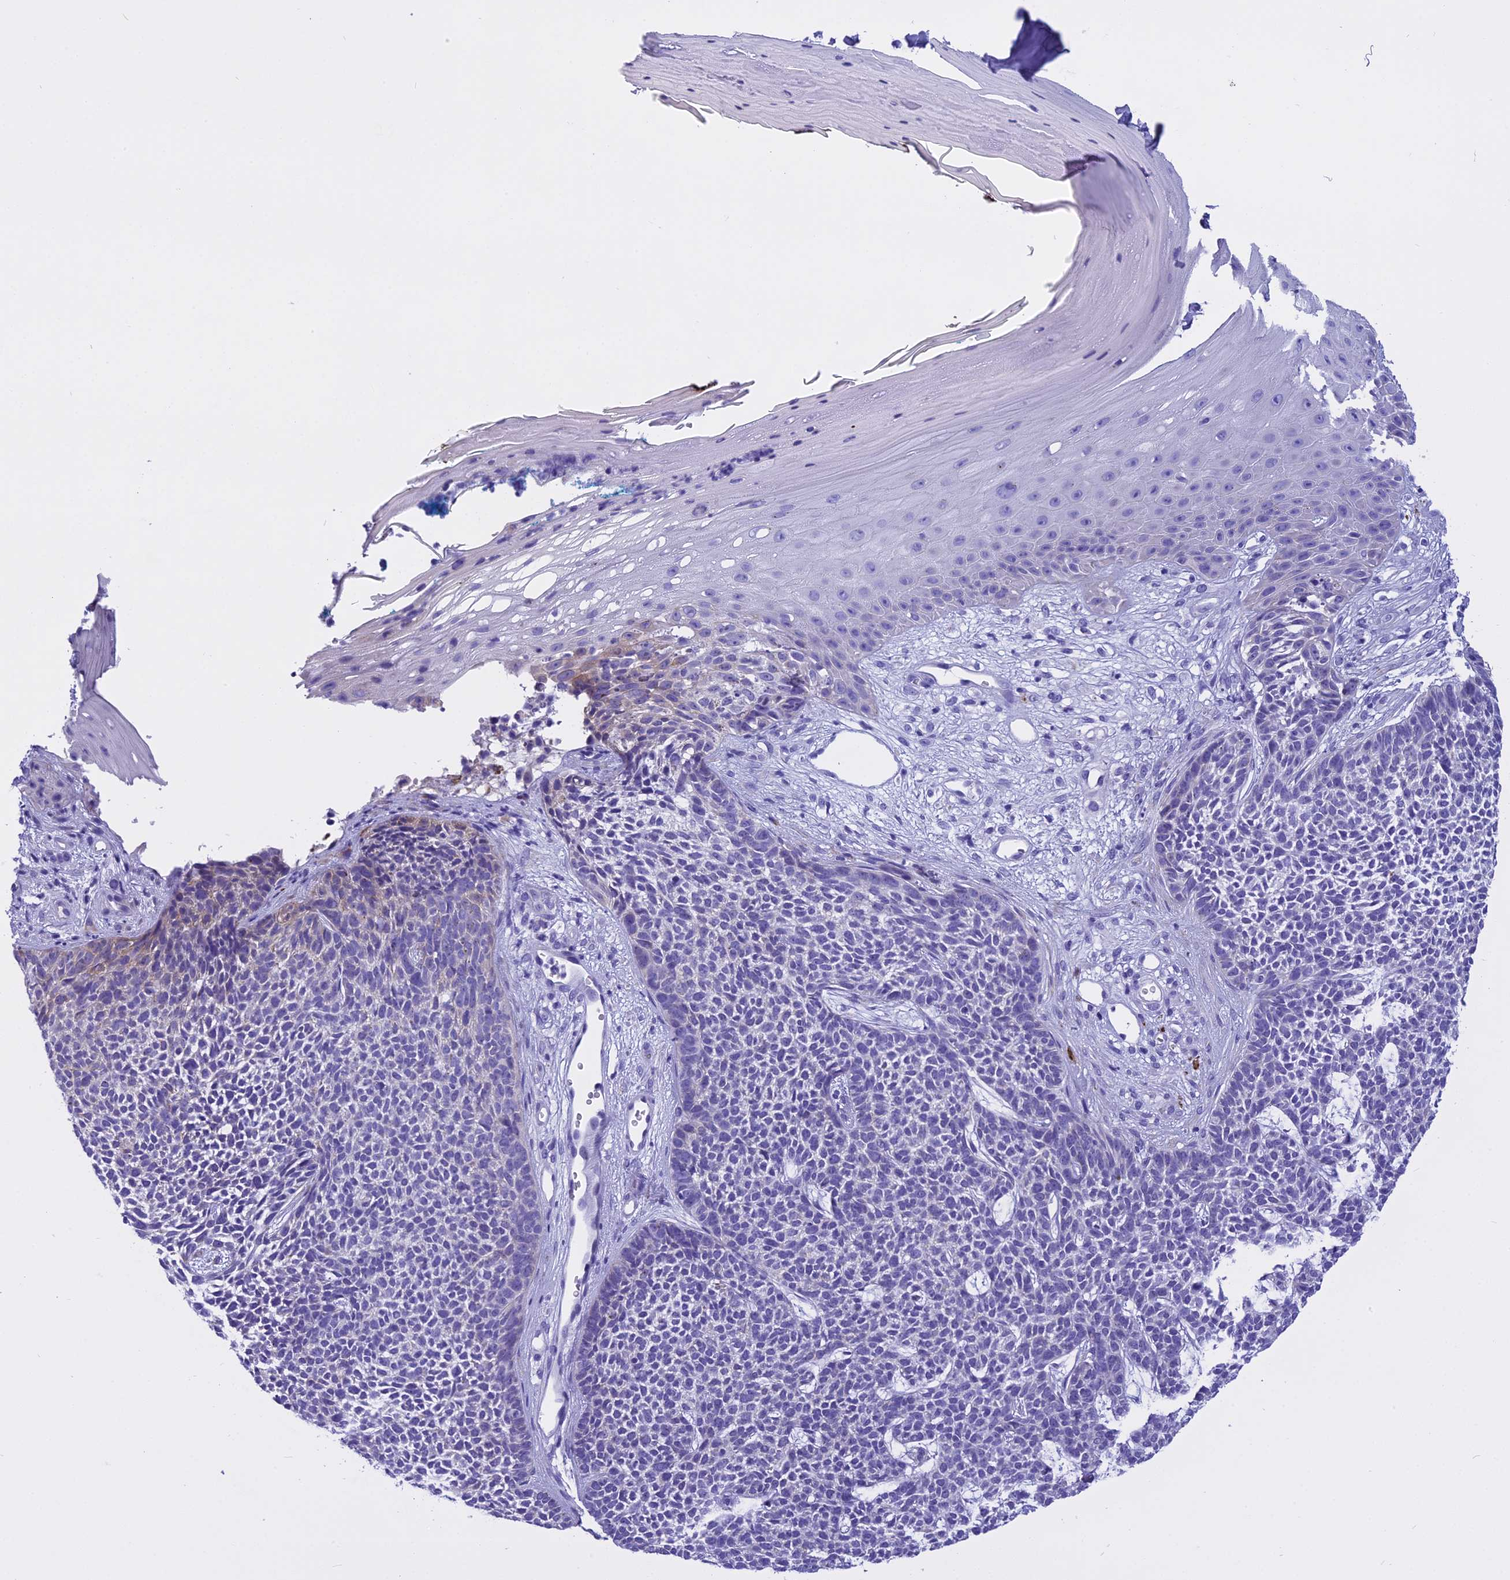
{"staining": {"intensity": "negative", "quantity": "none", "location": "none"}, "tissue": "skin cancer", "cell_type": "Tumor cells", "image_type": "cancer", "snomed": [{"axis": "morphology", "description": "Basal cell carcinoma"}, {"axis": "topography", "description": "Skin"}], "caption": "High magnification brightfield microscopy of skin basal cell carcinoma stained with DAB (3,3'-diaminobenzidine) (brown) and counterstained with hematoxylin (blue): tumor cells show no significant expression. (DAB (3,3'-diaminobenzidine) immunohistochemistry with hematoxylin counter stain).", "gene": "KCTD14", "patient": {"sex": "female", "age": 84}}